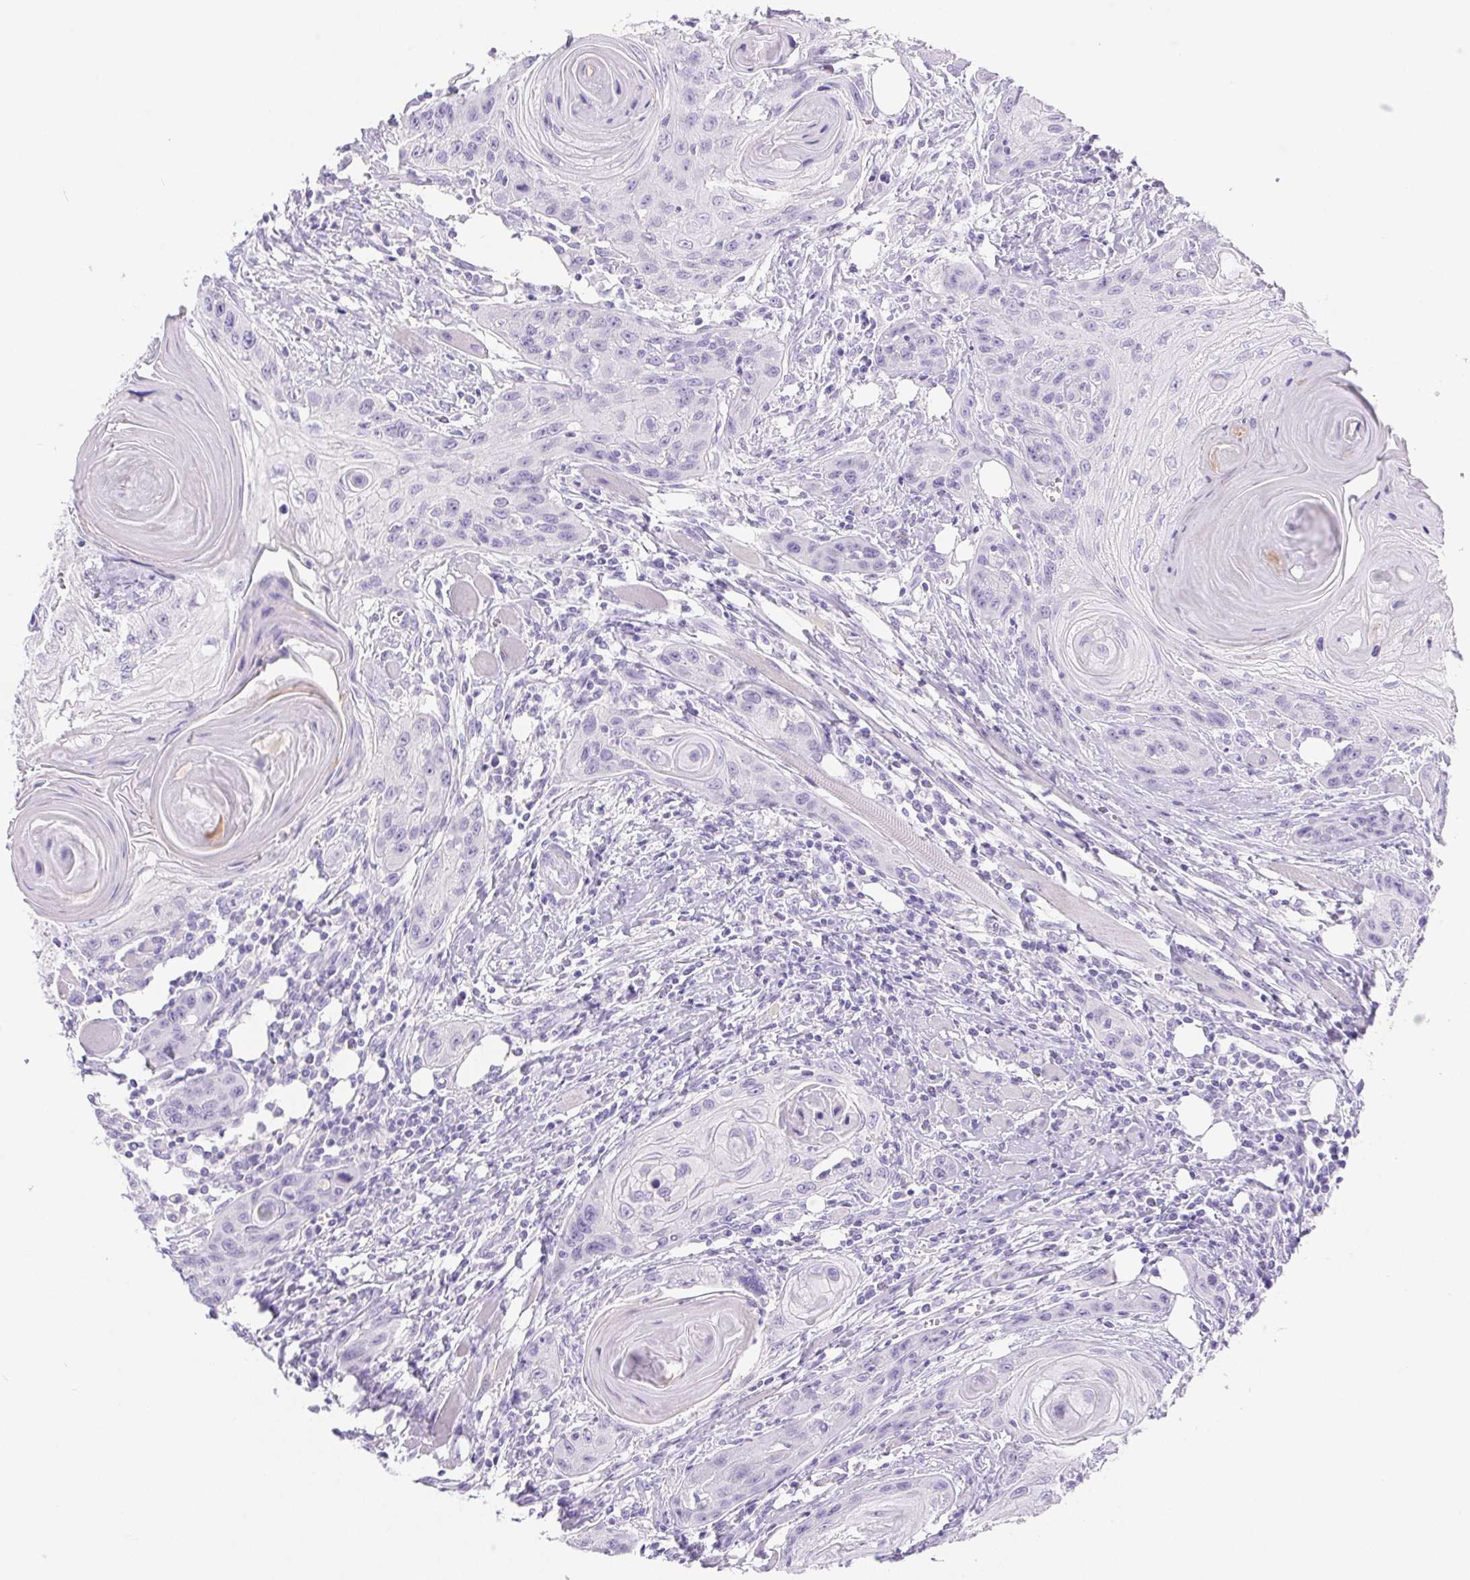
{"staining": {"intensity": "negative", "quantity": "none", "location": "none"}, "tissue": "head and neck cancer", "cell_type": "Tumor cells", "image_type": "cancer", "snomed": [{"axis": "morphology", "description": "Squamous cell carcinoma, NOS"}, {"axis": "topography", "description": "Oral tissue"}, {"axis": "topography", "description": "Head-Neck"}], "caption": "This is a image of IHC staining of head and neck cancer (squamous cell carcinoma), which shows no expression in tumor cells.", "gene": "PNLIP", "patient": {"sex": "male", "age": 58}}